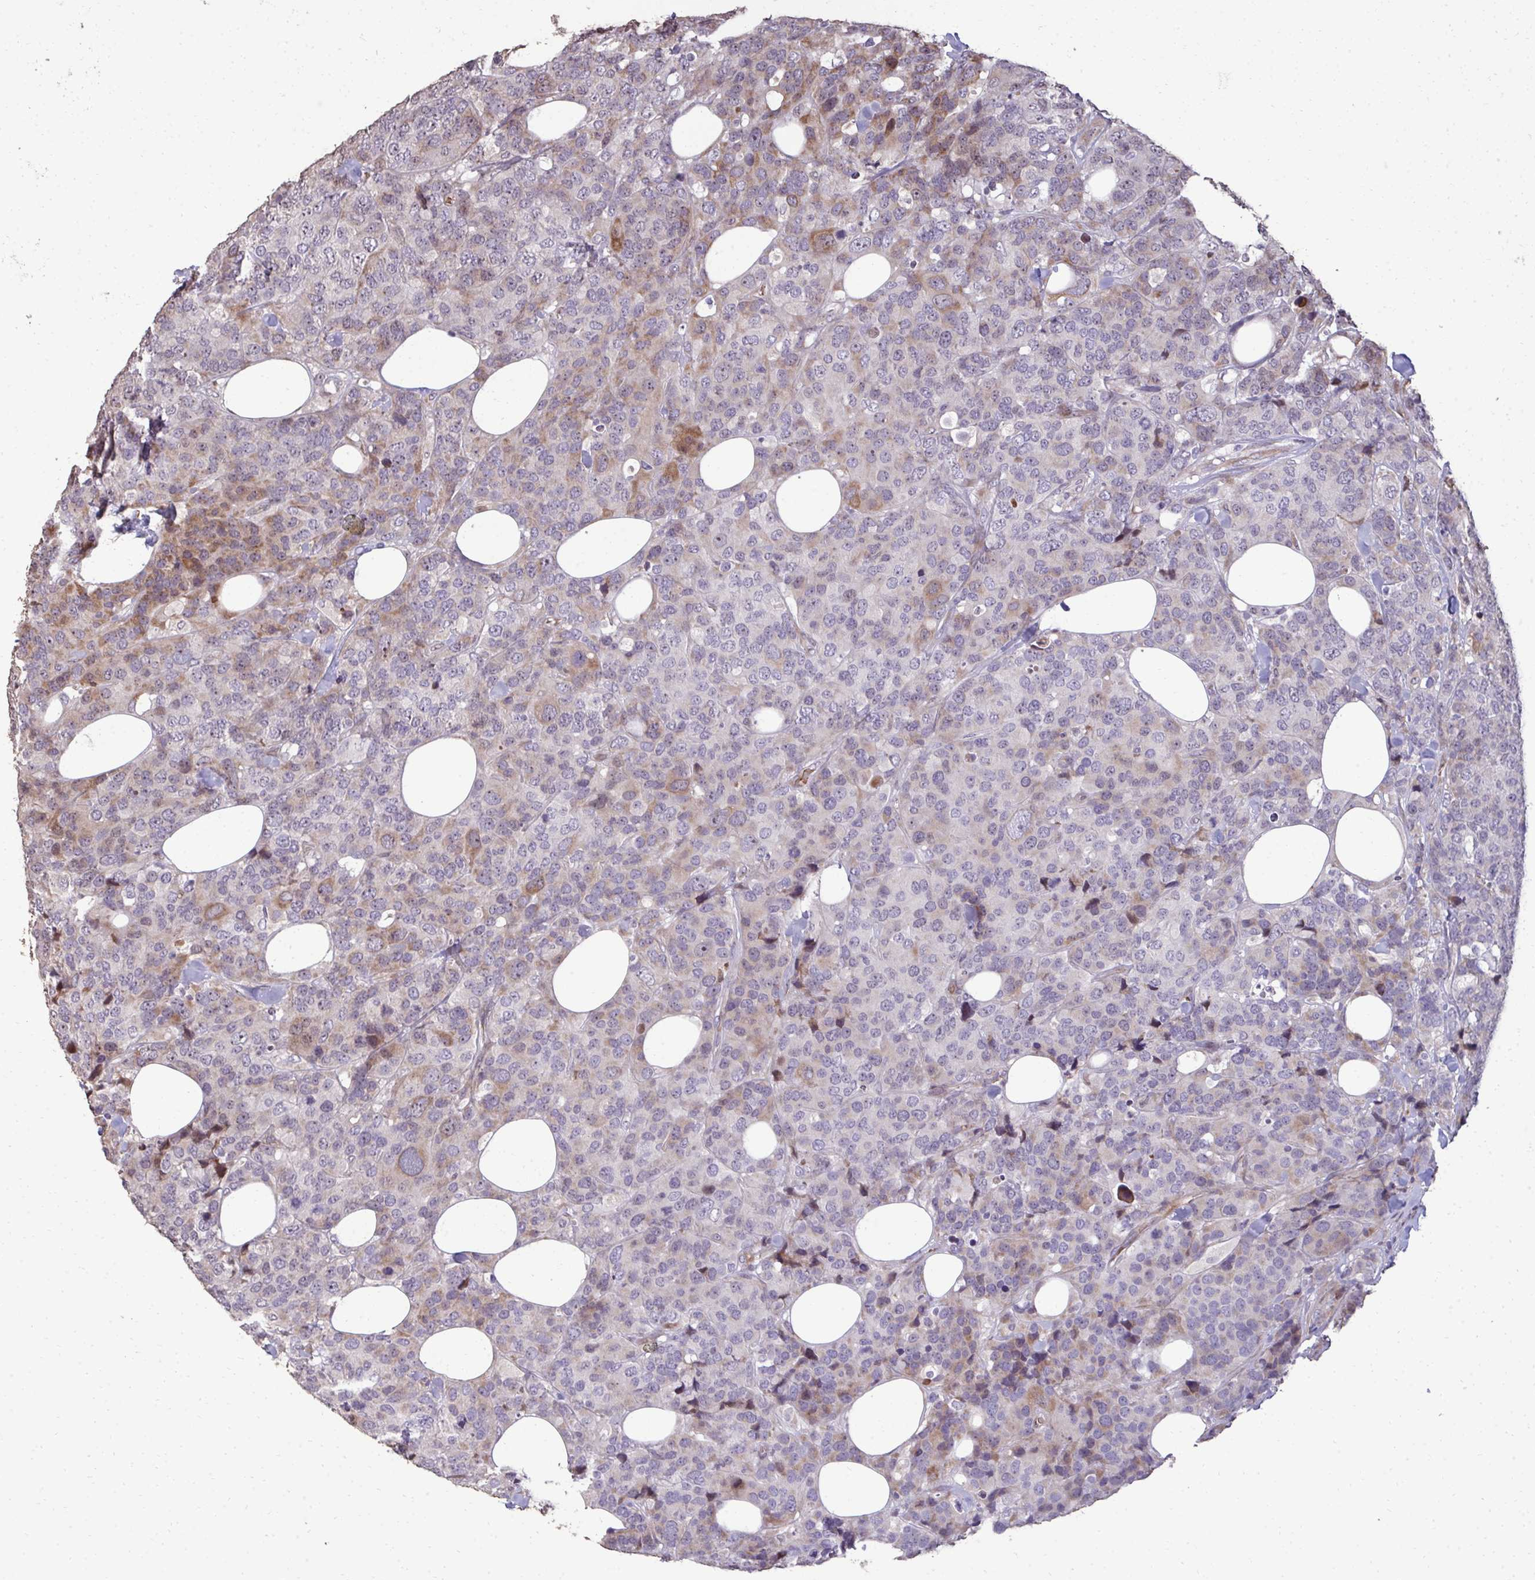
{"staining": {"intensity": "weak", "quantity": "<25%", "location": "cytoplasmic/membranous"}, "tissue": "breast cancer", "cell_type": "Tumor cells", "image_type": "cancer", "snomed": [{"axis": "morphology", "description": "Lobular carcinoma"}, {"axis": "topography", "description": "Breast"}], "caption": "The image reveals no significant expression in tumor cells of breast cancer (lobular carcinoma).", "gene": "FIBCD1", "patient": {"sex": "female", "age": 59}}